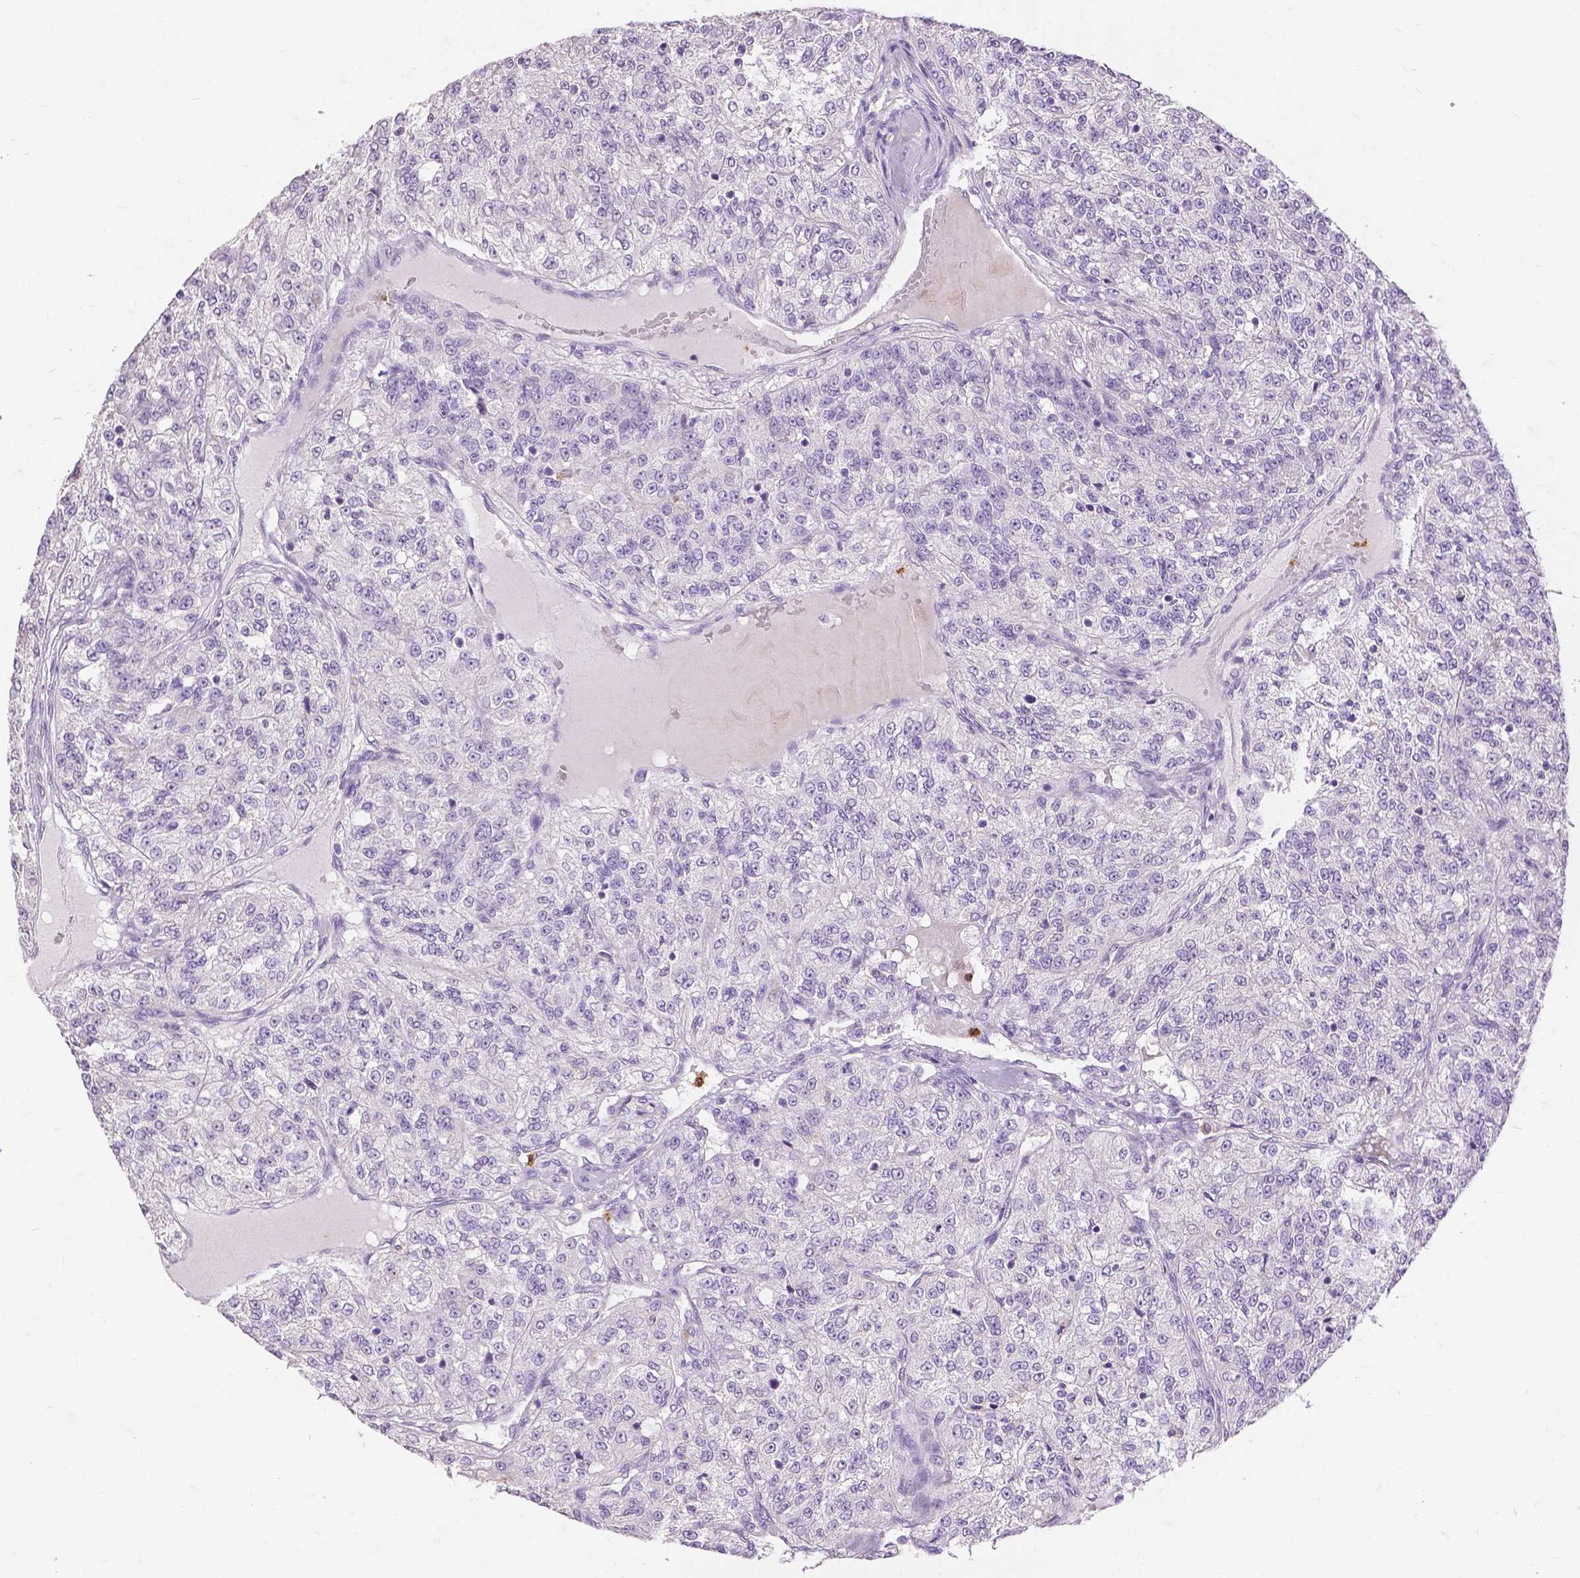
{"staining": {"intensity": "negative", "quantity": "none", "location": "none"}, "tissue": "renal cancer", "cell_type": "Tumor cells", "image_type": "cancer", "snomed": [{"axis": "morphology", "description": "Adenocarcinoma, NOS"}, {"axis": "topography", "description": "Kidney"}], "caption": "Immunohistochemical staining of renal cancer (adenocarcinoma) shows no significant staining in tumor cells.", "gene": "CXCR2", "patient": {"sex": "female", "age": 63}}